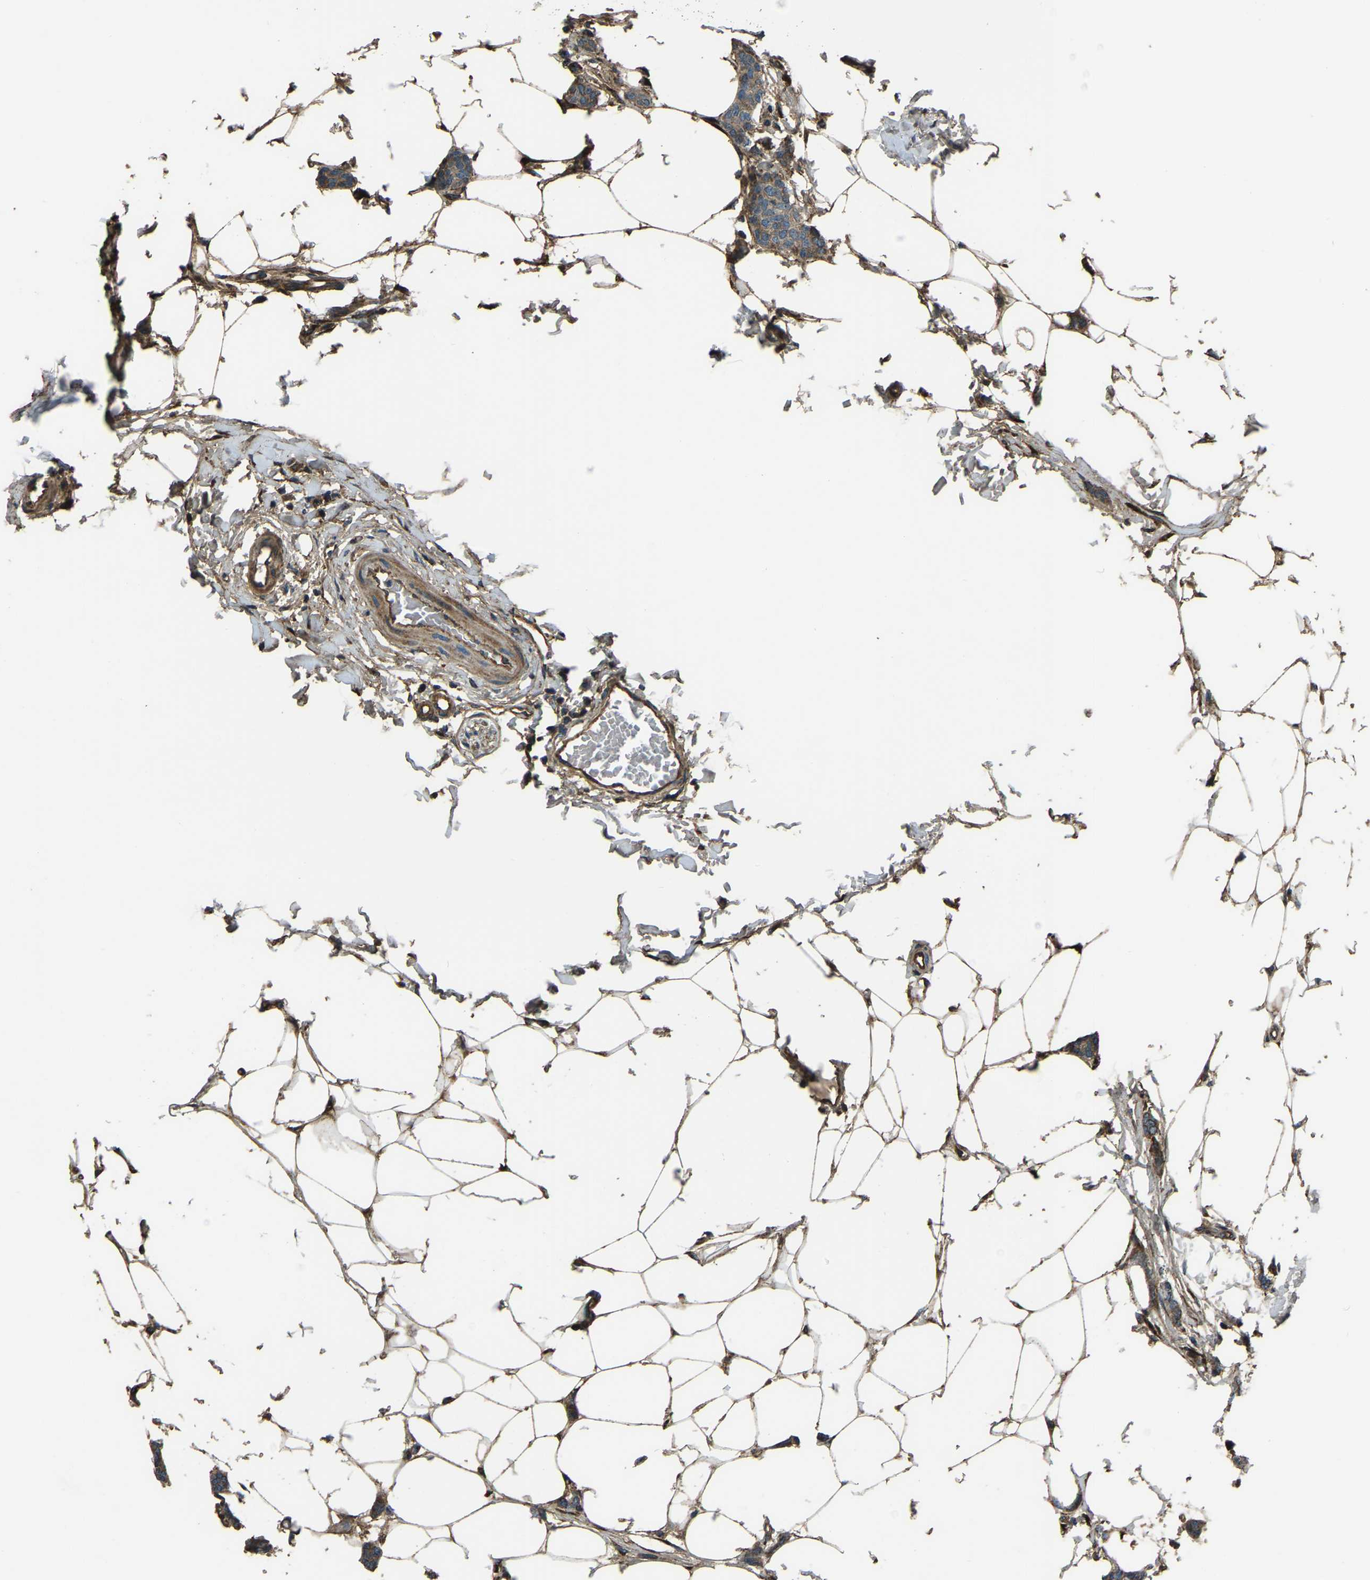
{"staining": {"intensity": "weak", "quantity": ">75%", "location": "cytoplasmic/membranous"}, "tissue": "breast cancer", "cell_type": "Tumor cells", "image_type": "cancer", "snomed": [{"axis": "morphology", "description": "Lobular carcinoma"}, {"axis": "topography", "description": "Skin"}, {"axis": "topography", "description": "Breast"}], "caption": "Immunohistochemistry (DAB) staining of human breast lobular carcinoma exhibits weak cytoplasmic/membranous protein staining in about >75% of tumor cells.", "gene": "COL3A1", "patient": {"sex": "female", "age": 46}}